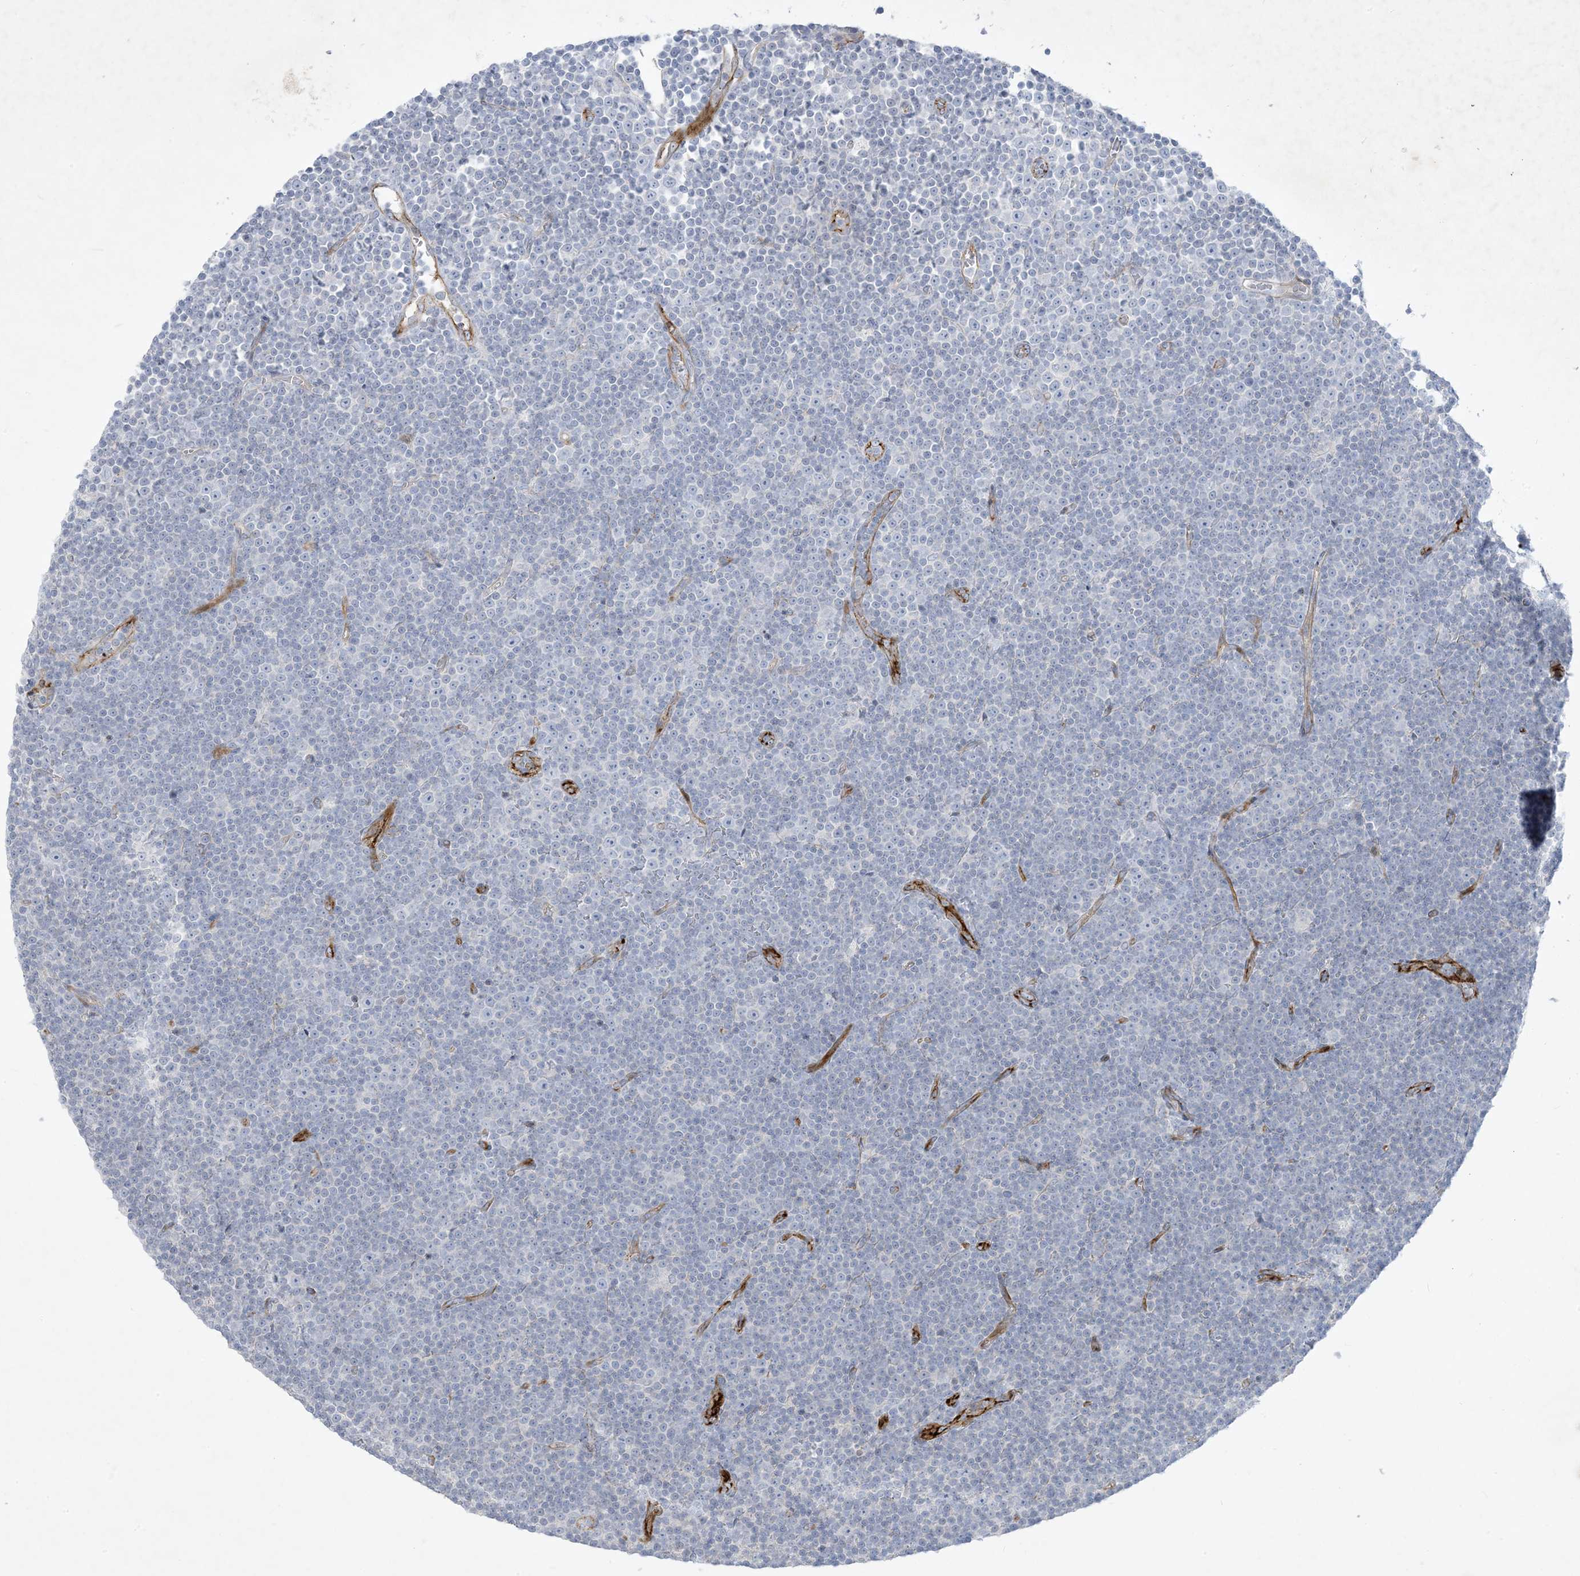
{"staining": {"intensity": "negative", "quantity": "none", "location": "none"}, "tissue": "lymphoma", "cell_type": "Tumor cells", "image_type": "cancer", "snomed": [{"axis": "morphology", "description": "Malignant lymphoma, non-Hodgkin's type, Low grade"}, {"axis": "topography", "description": "Lymph node"}], "caption": "Tumor cells show no significant protein expression in lymphoma.", "gene": "B3GNT7", "patient": {"sex": "female", "age": 67}}